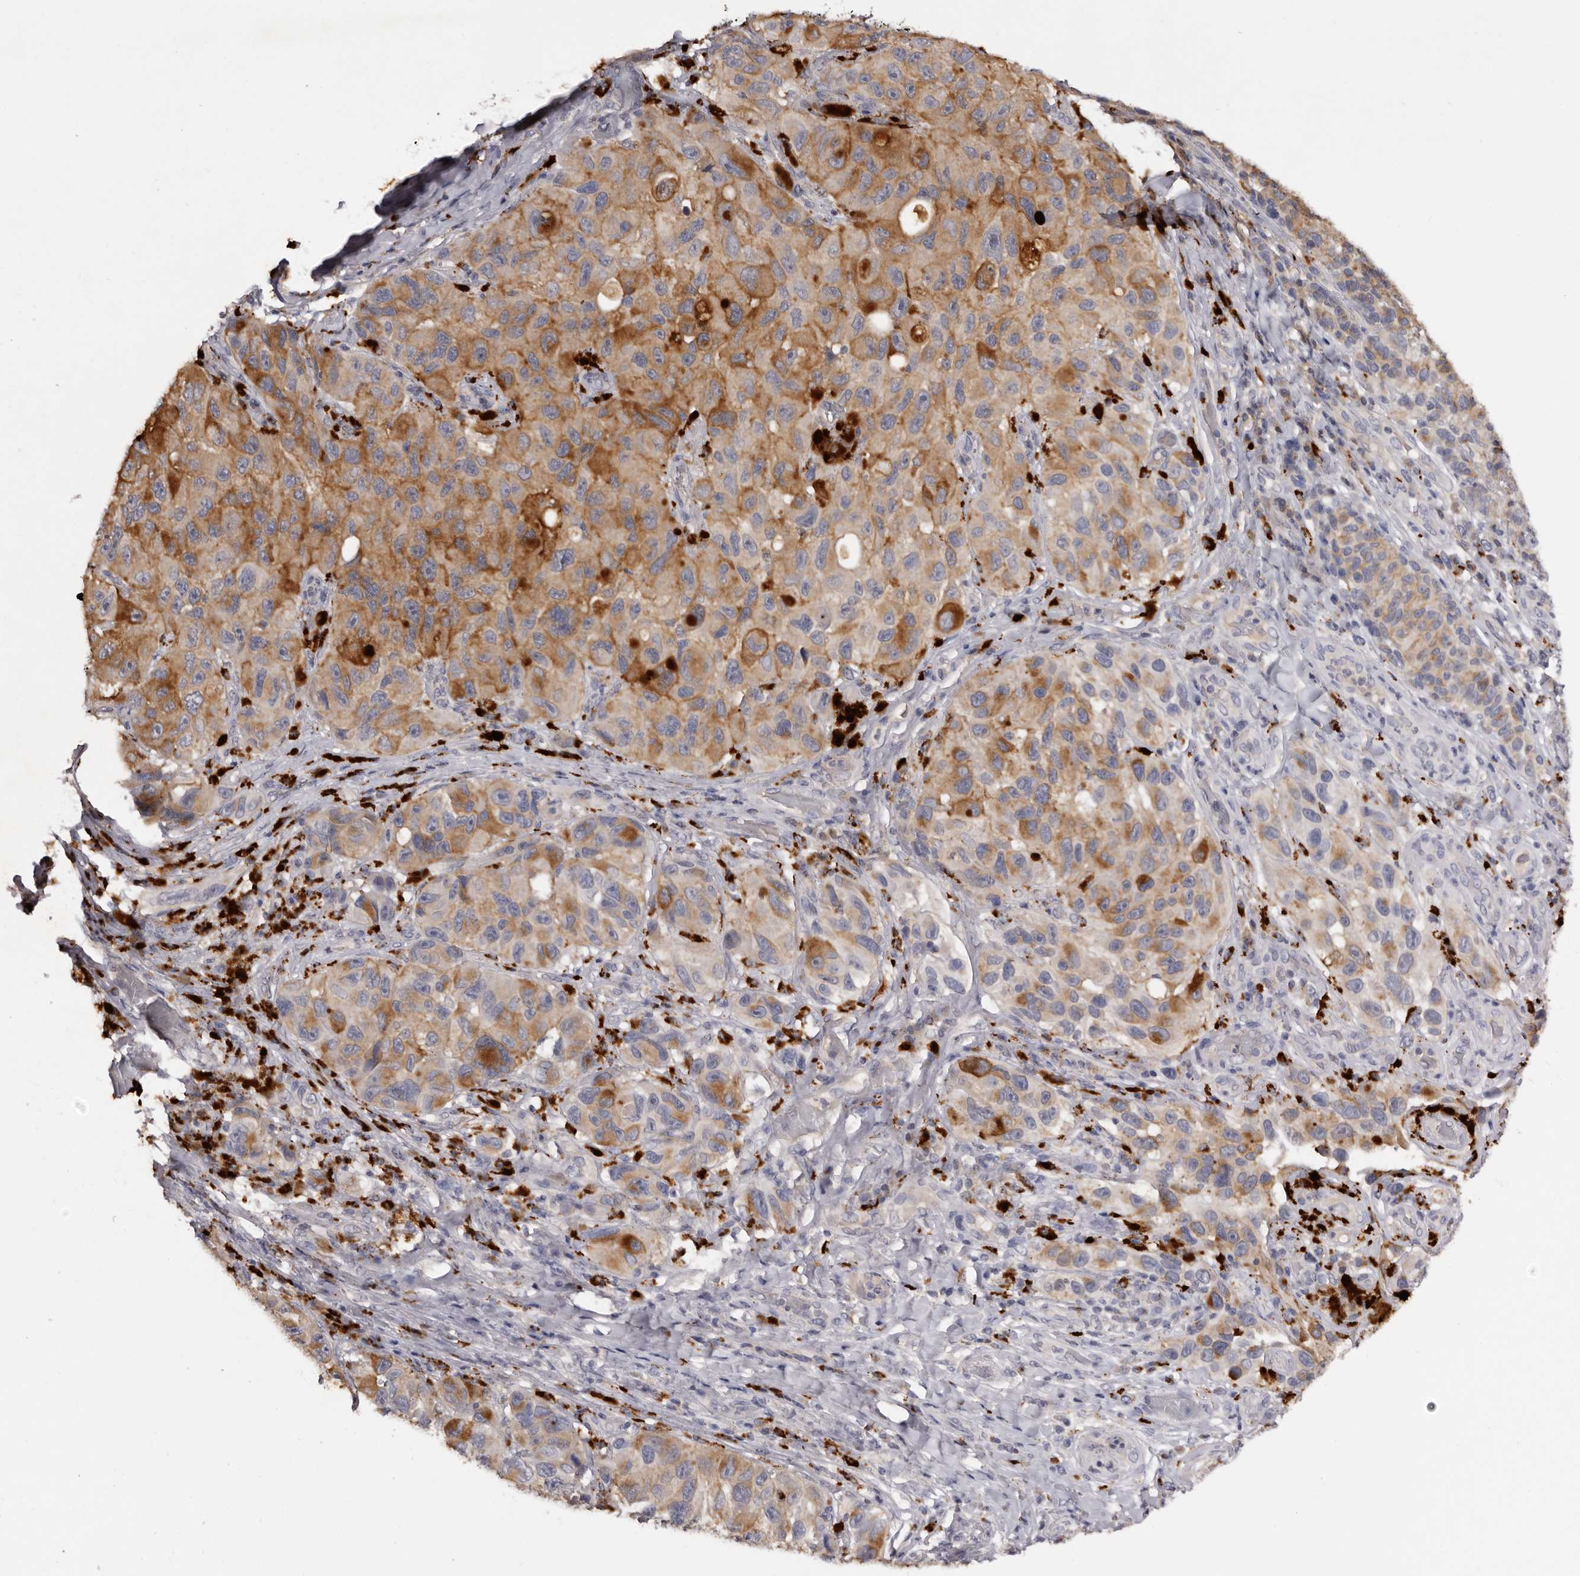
{"staining": {"intensity": "moderate", "quantity": ">75%", "location": "cytoplasmic/membranous"}, "tissue": "melanoma", "cell_type": "Tumor cells", "image_type": "cancer", "snomed": [{"axis": "morphology", "description": "Malignant melanoma, NOS"}, {"axis": "topography", "description": "Skin"}], "caption": "Protein staining shows moderate cytoplasmic/membranous staining in approximately >75% of tumor cells in malignant melanoma.", "gene": "DAP", "patient": {"sex": "female", "age": 73}}